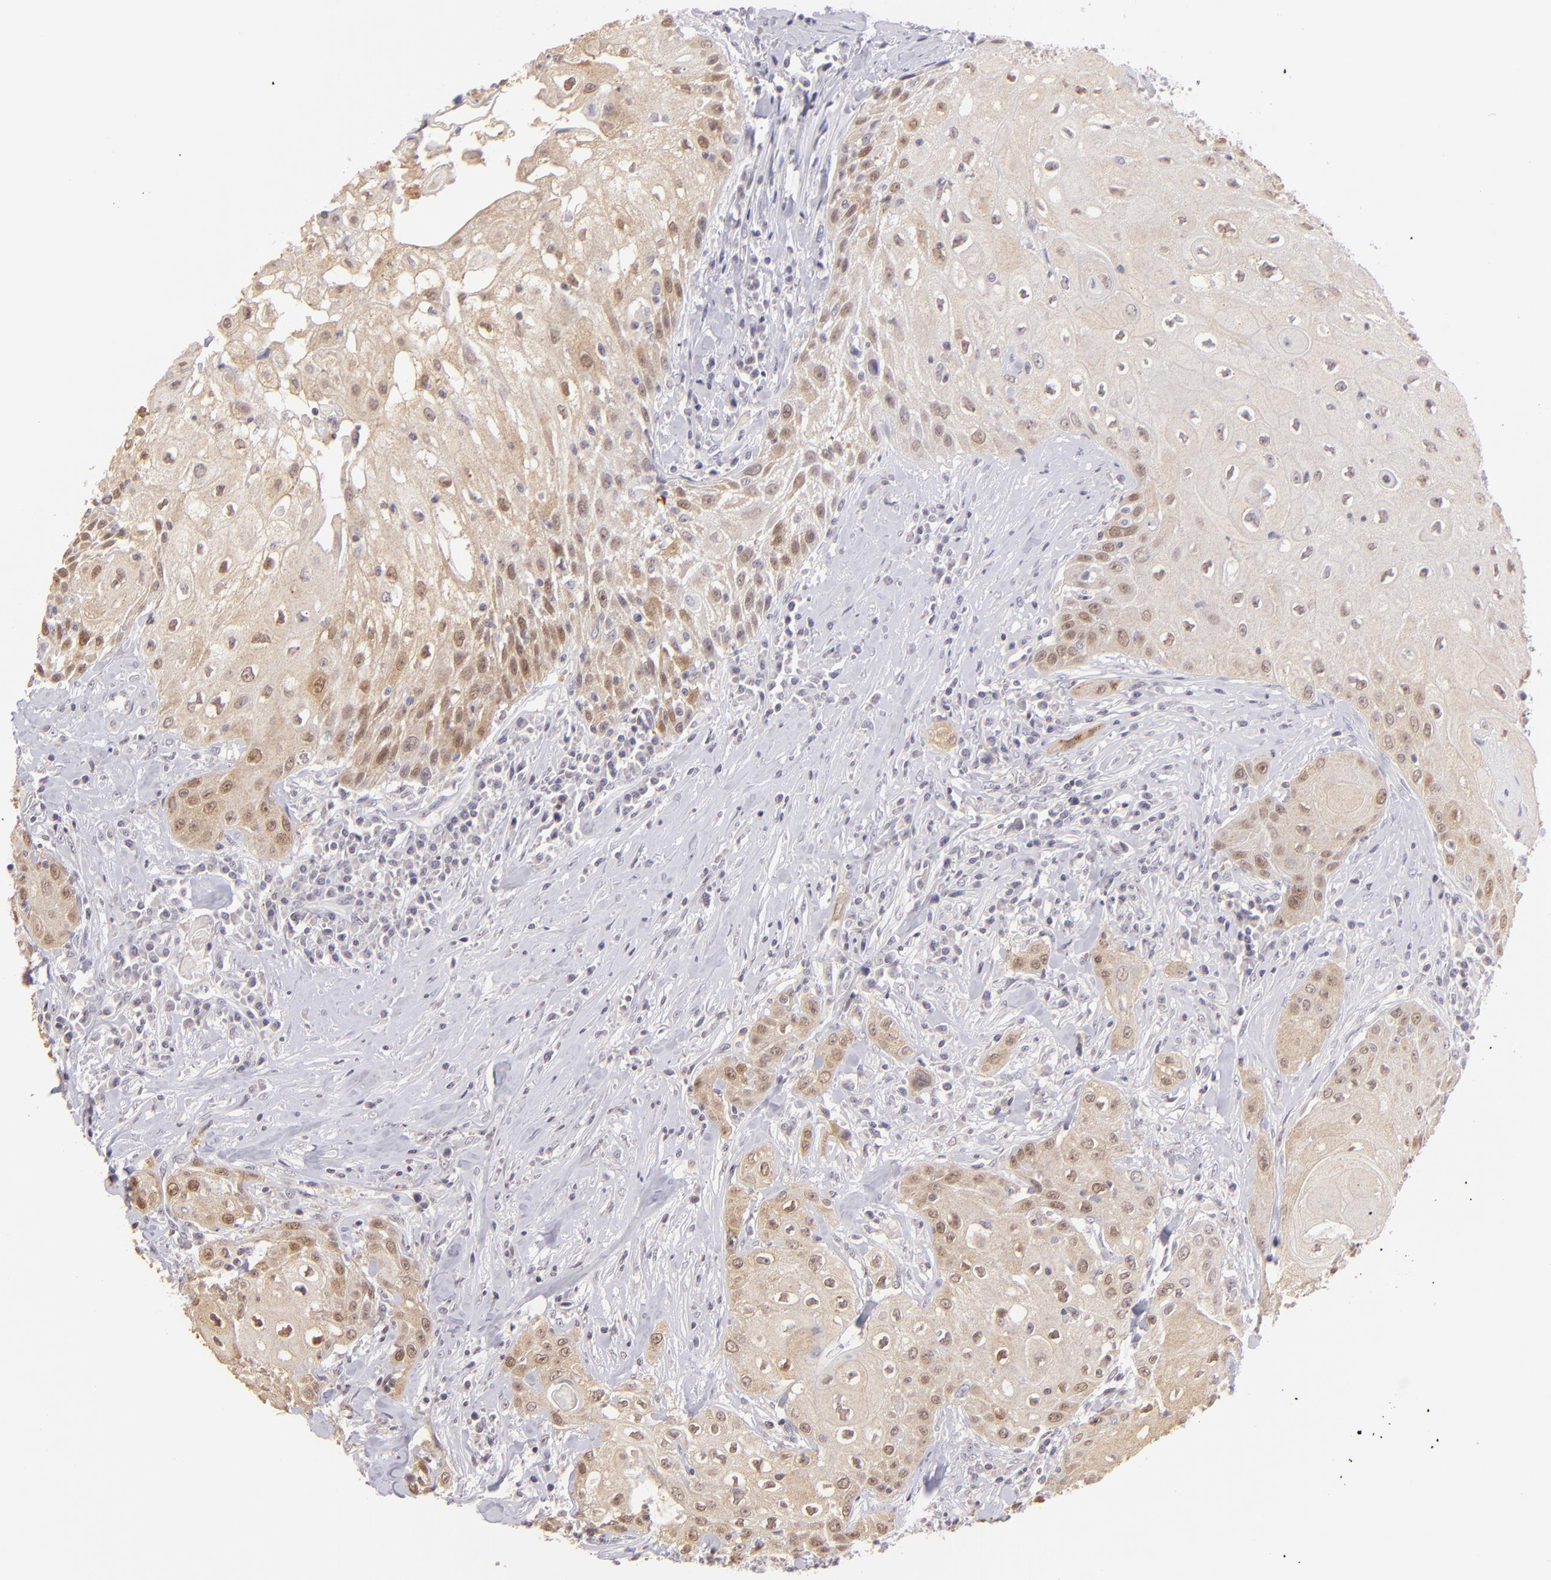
{"staining": {"intensity": "moderate", "quantity": "25%-75%", "location": "cytoplasmic/membranous,nuclear"}, "tissue": "head and neck cancer", "cell_type": "Tumor cells", "image_type": "cancer", "snomed": [{"axis": "morphology", "description": "Squamous cell carcinoma, NOS"}, {"axis": "topography", "description": "Oral tissue"}, {"axis": "topography", "description": "Head-Neck"}], "caption": "Protein staining of head and neck cancer (squamous cell carcinoma) tissue displays moderate cytoplasmic/membranous and nuclear staining in about 25%-75% of tumor cells.", "gene": "MAGEA1", "patient": {"sex": "female", "age": 82}}